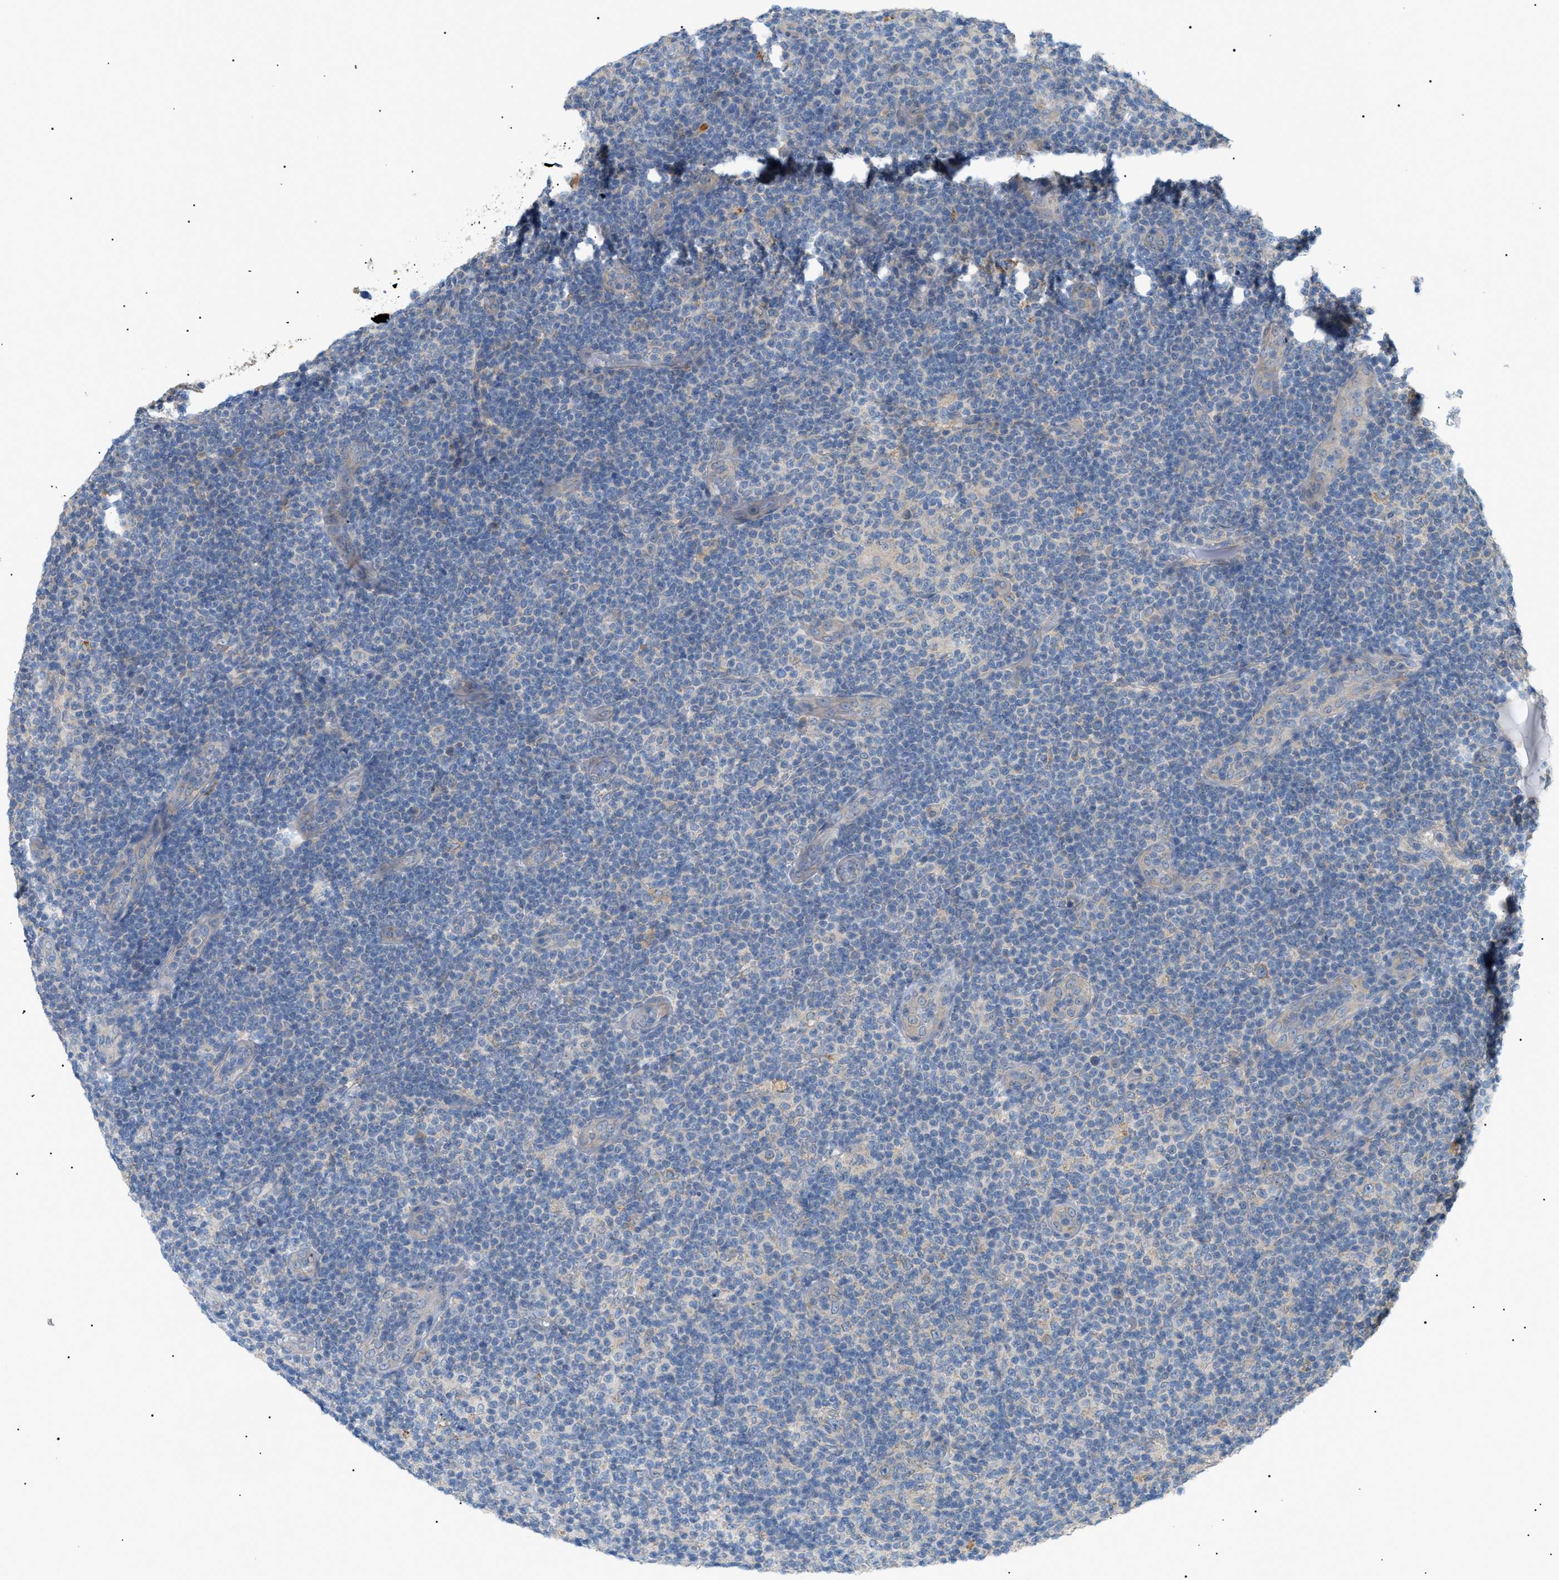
{"staining": {"intensity": "negative", "quantity": "none", "location": "none"}, "tissue": "lymphoma", "cell_type": "Tumor cells", "image_type": "cancer", "snomed": [{"axis": "morphology", "description": "Malignant lymphoma, non-Hodgkin's type, Low grade"}, {"axis": "topography", "description": "Lymph node"}], "caption": "High power microscopy micrograph of an IHC image of lymphoma, revealing no significant positivity in tumor cells.", "gene": "IRS2", "patient": {"sex": "male", "age": 83}}